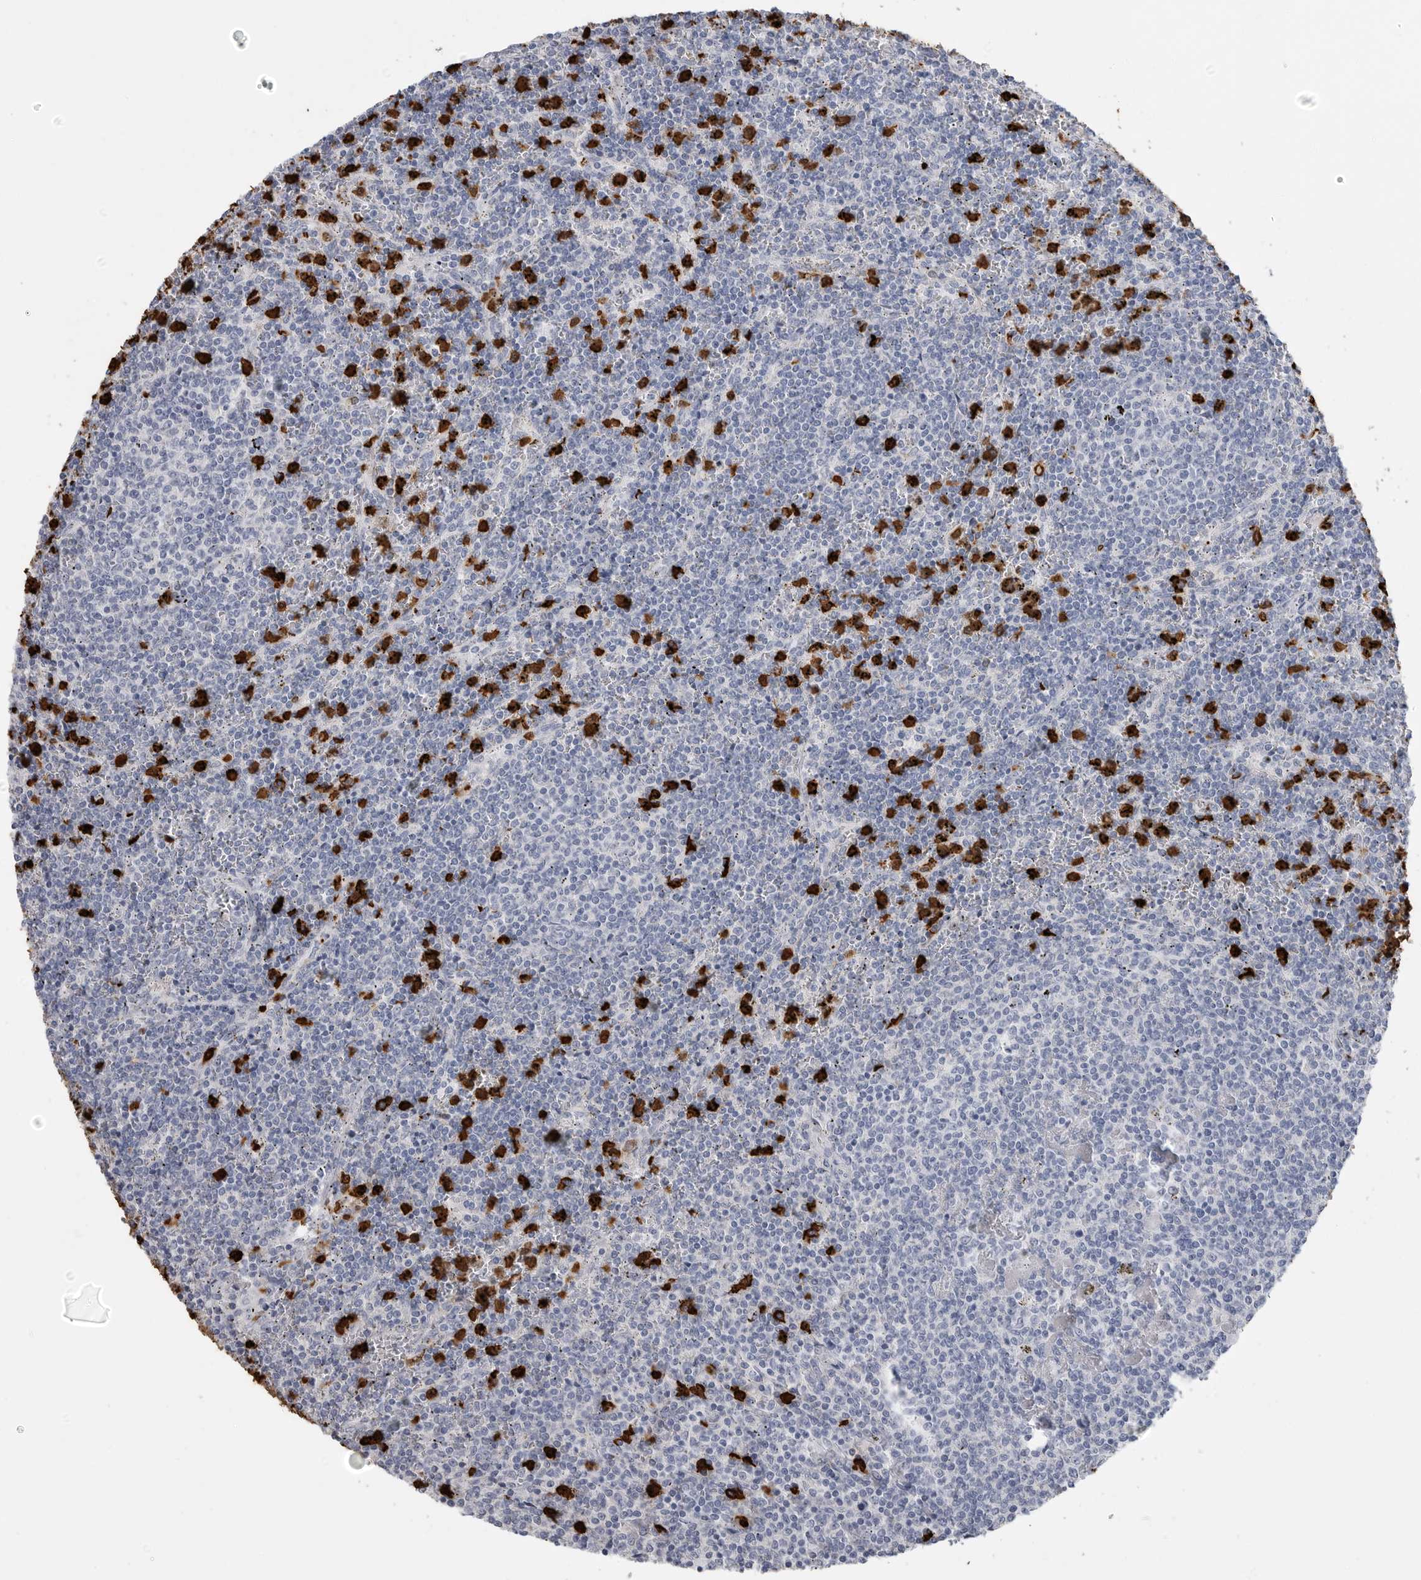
{"staining": {"intensity": "negative", "quantity": "none", "location": "none"}, "tissue": "lymphoma", "cell_type": "Tumor cells", "image_type": "cancer", "snomed": [{"axis": "morphology", "description": "Malignant lymphoma, non-Hodgkin's type, Low grade"}, {"axis": "topography", "description": "Spleen"}], "caption": "There is no significant staining in tumor cells of lymphoma. The staining was performed using DAB to visualize the protein expression in brown, while the nuclei were stained in blue with hematoxylin (Magnification: 20x).", "gene": "CYB561D1", "patient": {"sex": "female", "age": 50}}